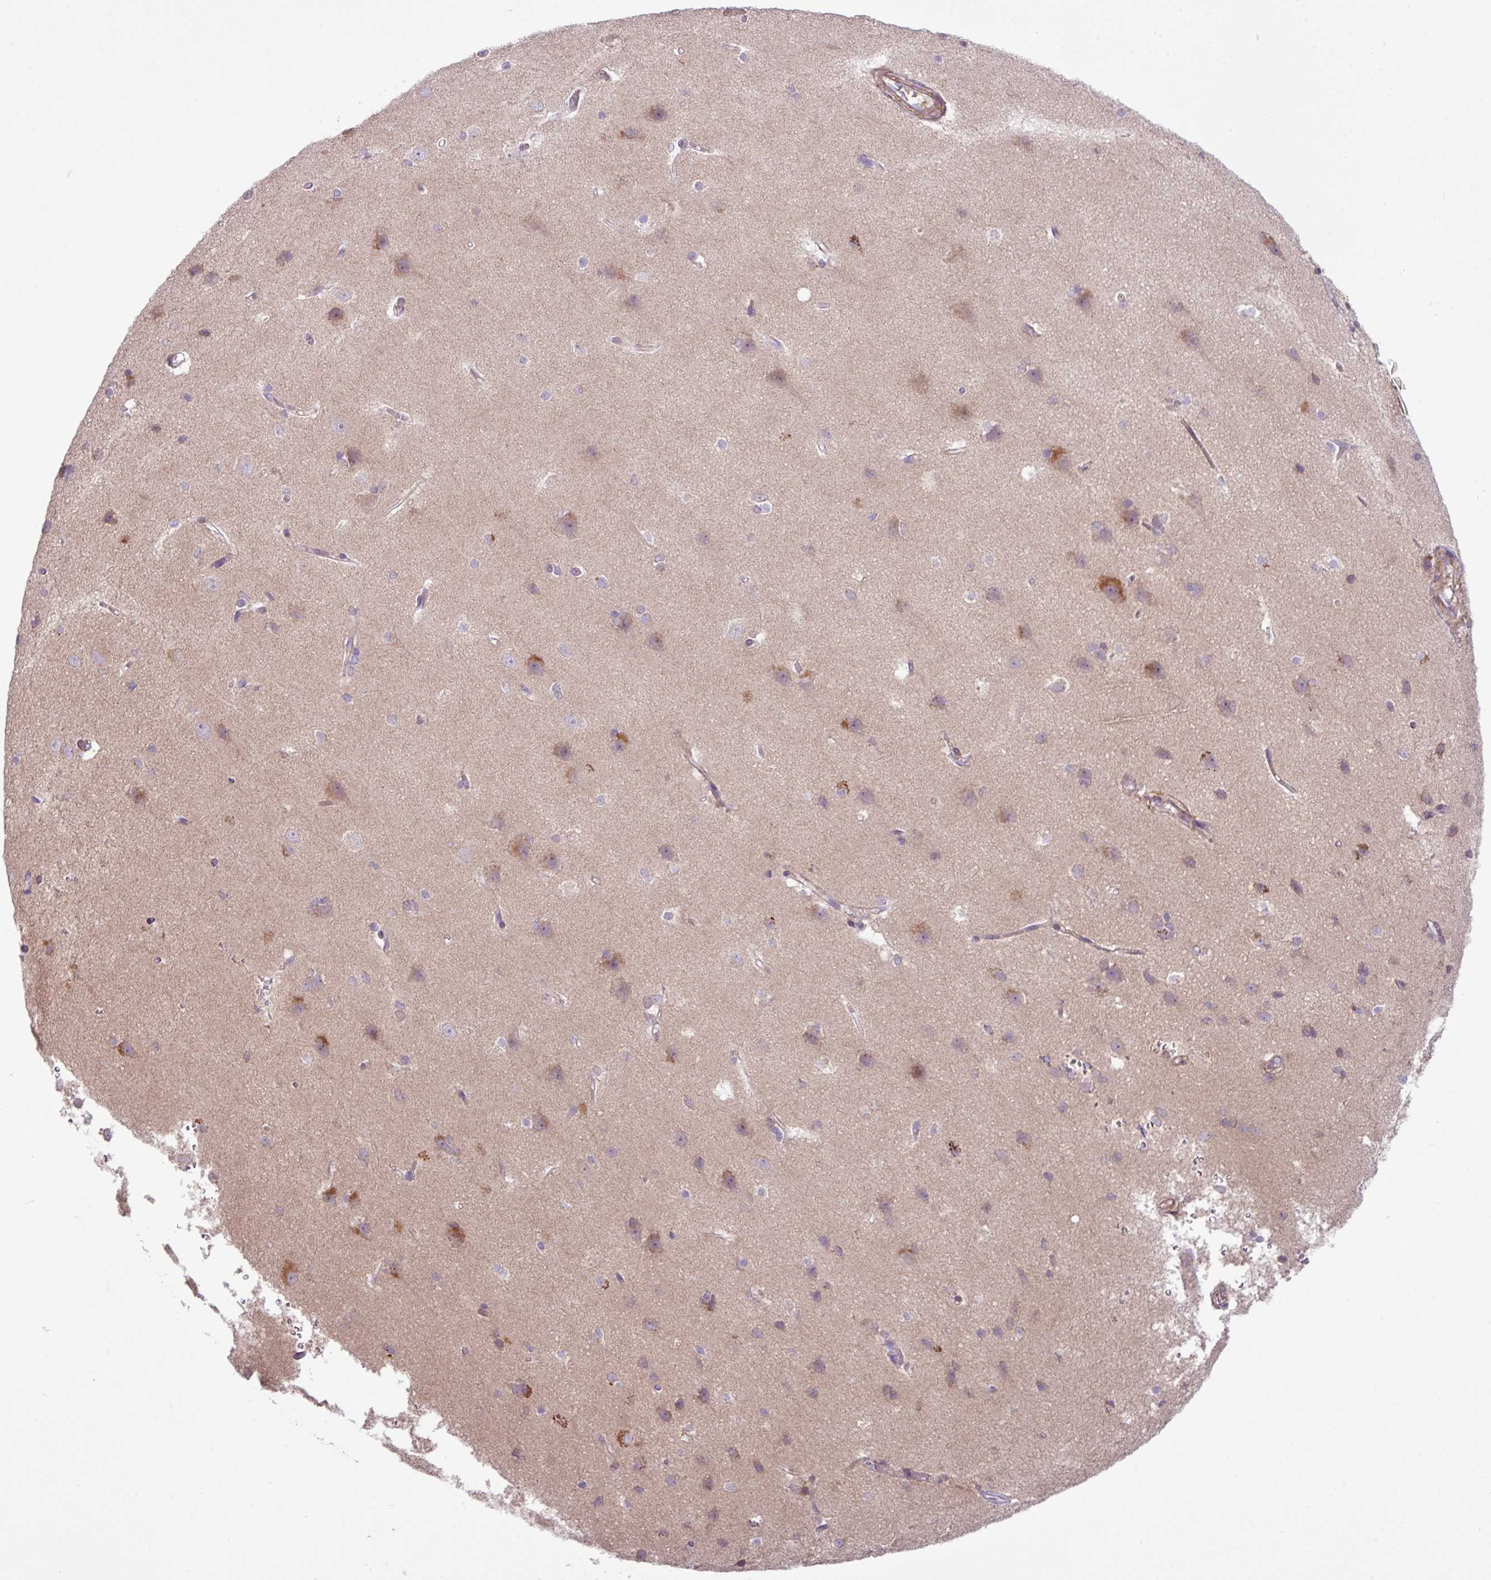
{"staining": {"intensity": "weak", "quantity": ">75%", "location": "cytoplasmic/membranous"}, "tissue": "cerebral cortex", "cell_type": "Endothelial cells", "image_type": "normal", "snomed": [{"axis": "morphology", "description": "Normal tissue, NOS"}, {"axis": "topography", "description": "Cerebral cortex"}], "caption": "Cerebral cortex stained for a protein (brown) exhibits weak cytoplasmic/membranous positive expression in about >75% of endothelial cells.", "gene": "ARHGEF25", "patient": {"sex": "male", "age": 37}}